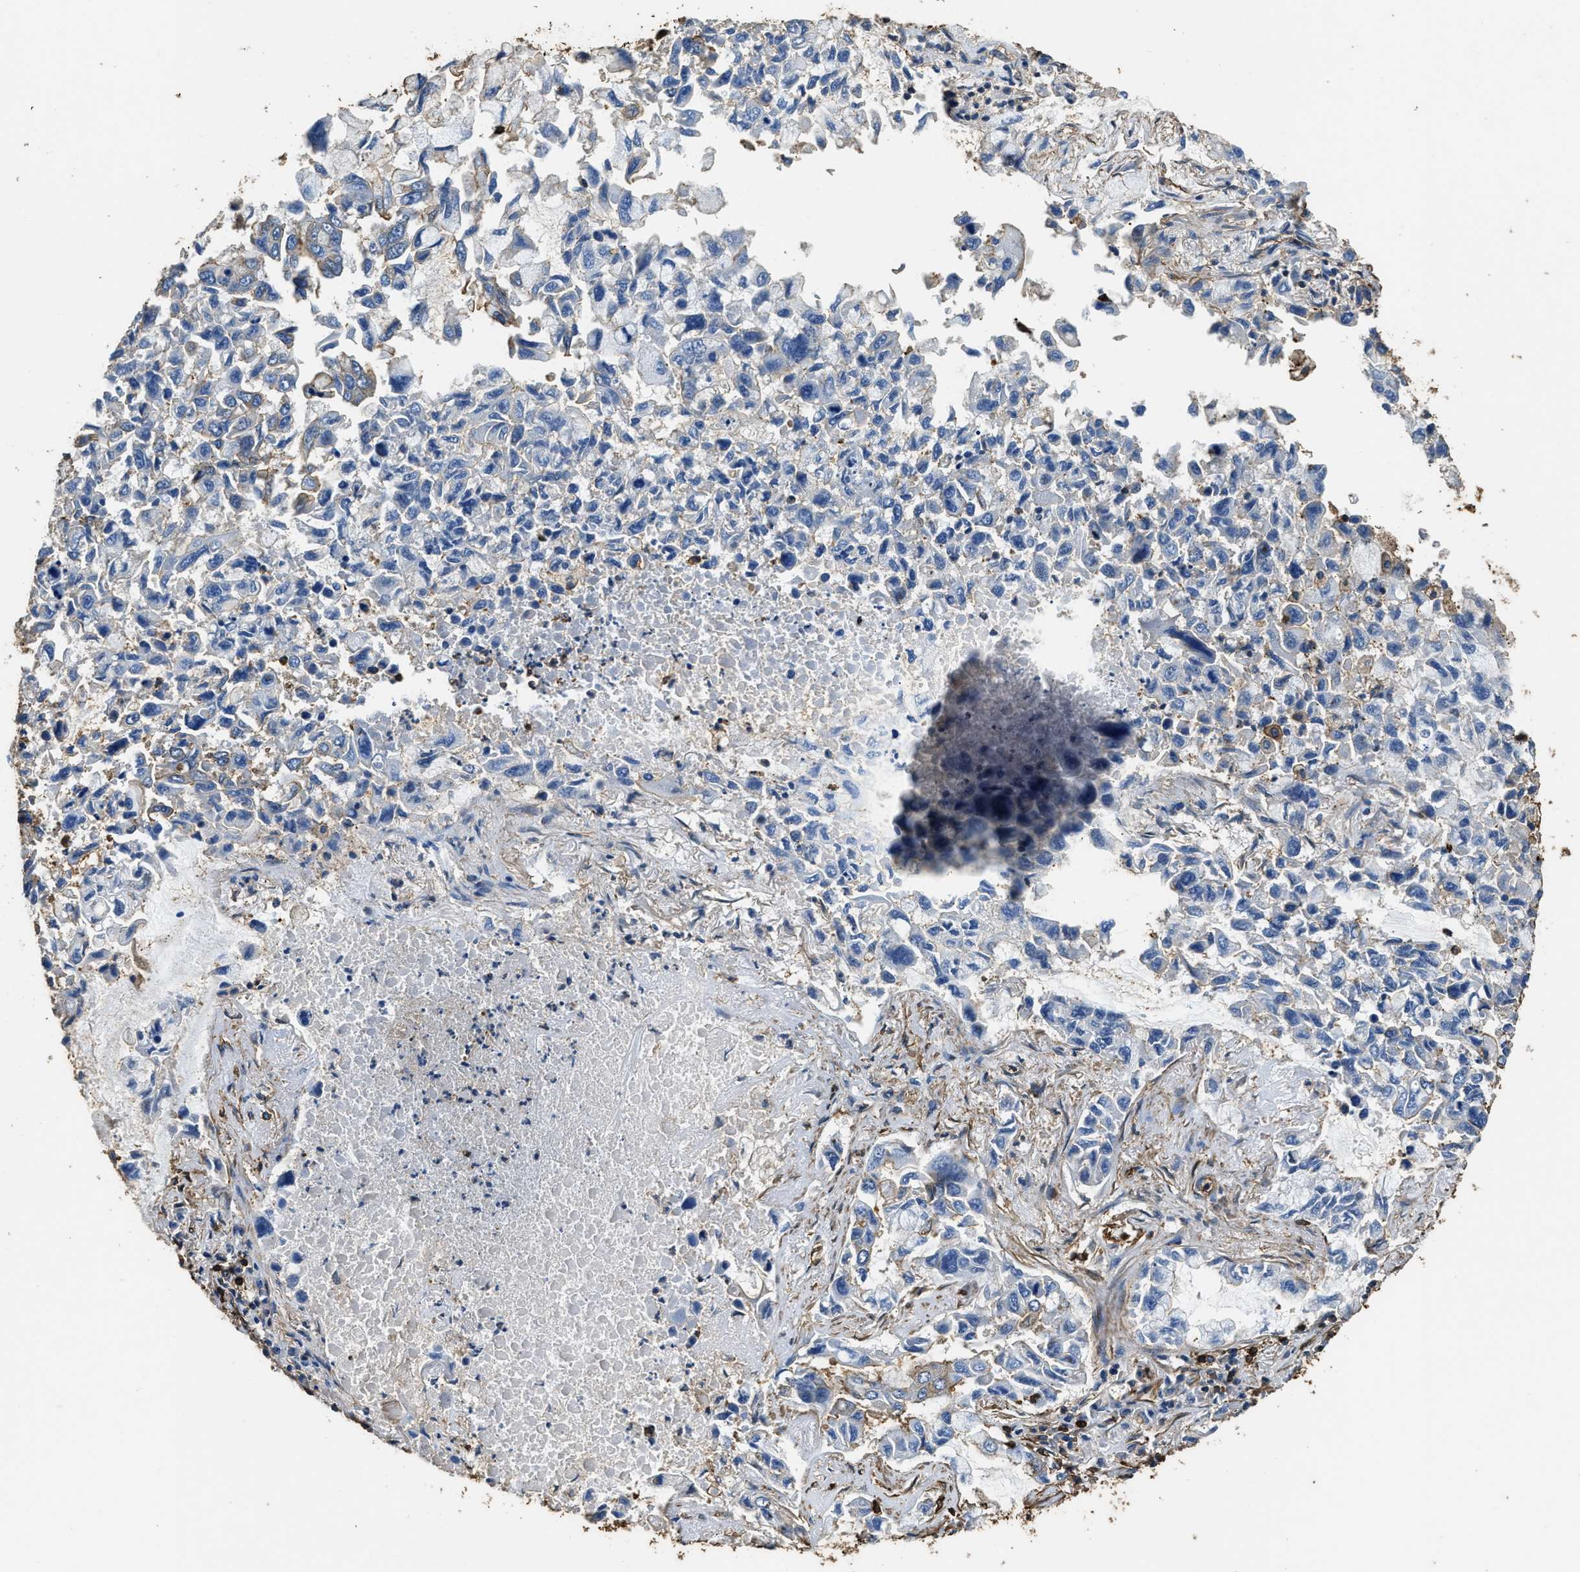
{"staining": {"intensity": "negative", "quantity": "none", "location": "none"}, "tissue": "lung cancer", "cell_type": "Tumor cells", "image_type": "cancer", "snomed": [{"axis": "morphology", "description": "Adenocarcinoma, NOS"}, {"axis": "topography", "description": "Lung"}], "caption": "This is a photomicrograph of immunohistochemistry staining of adenocarcinoma (lung), which shows no staining in tumor cells.", "gene": "ACCS", "patient": {"sex": "male", "age": 64}}